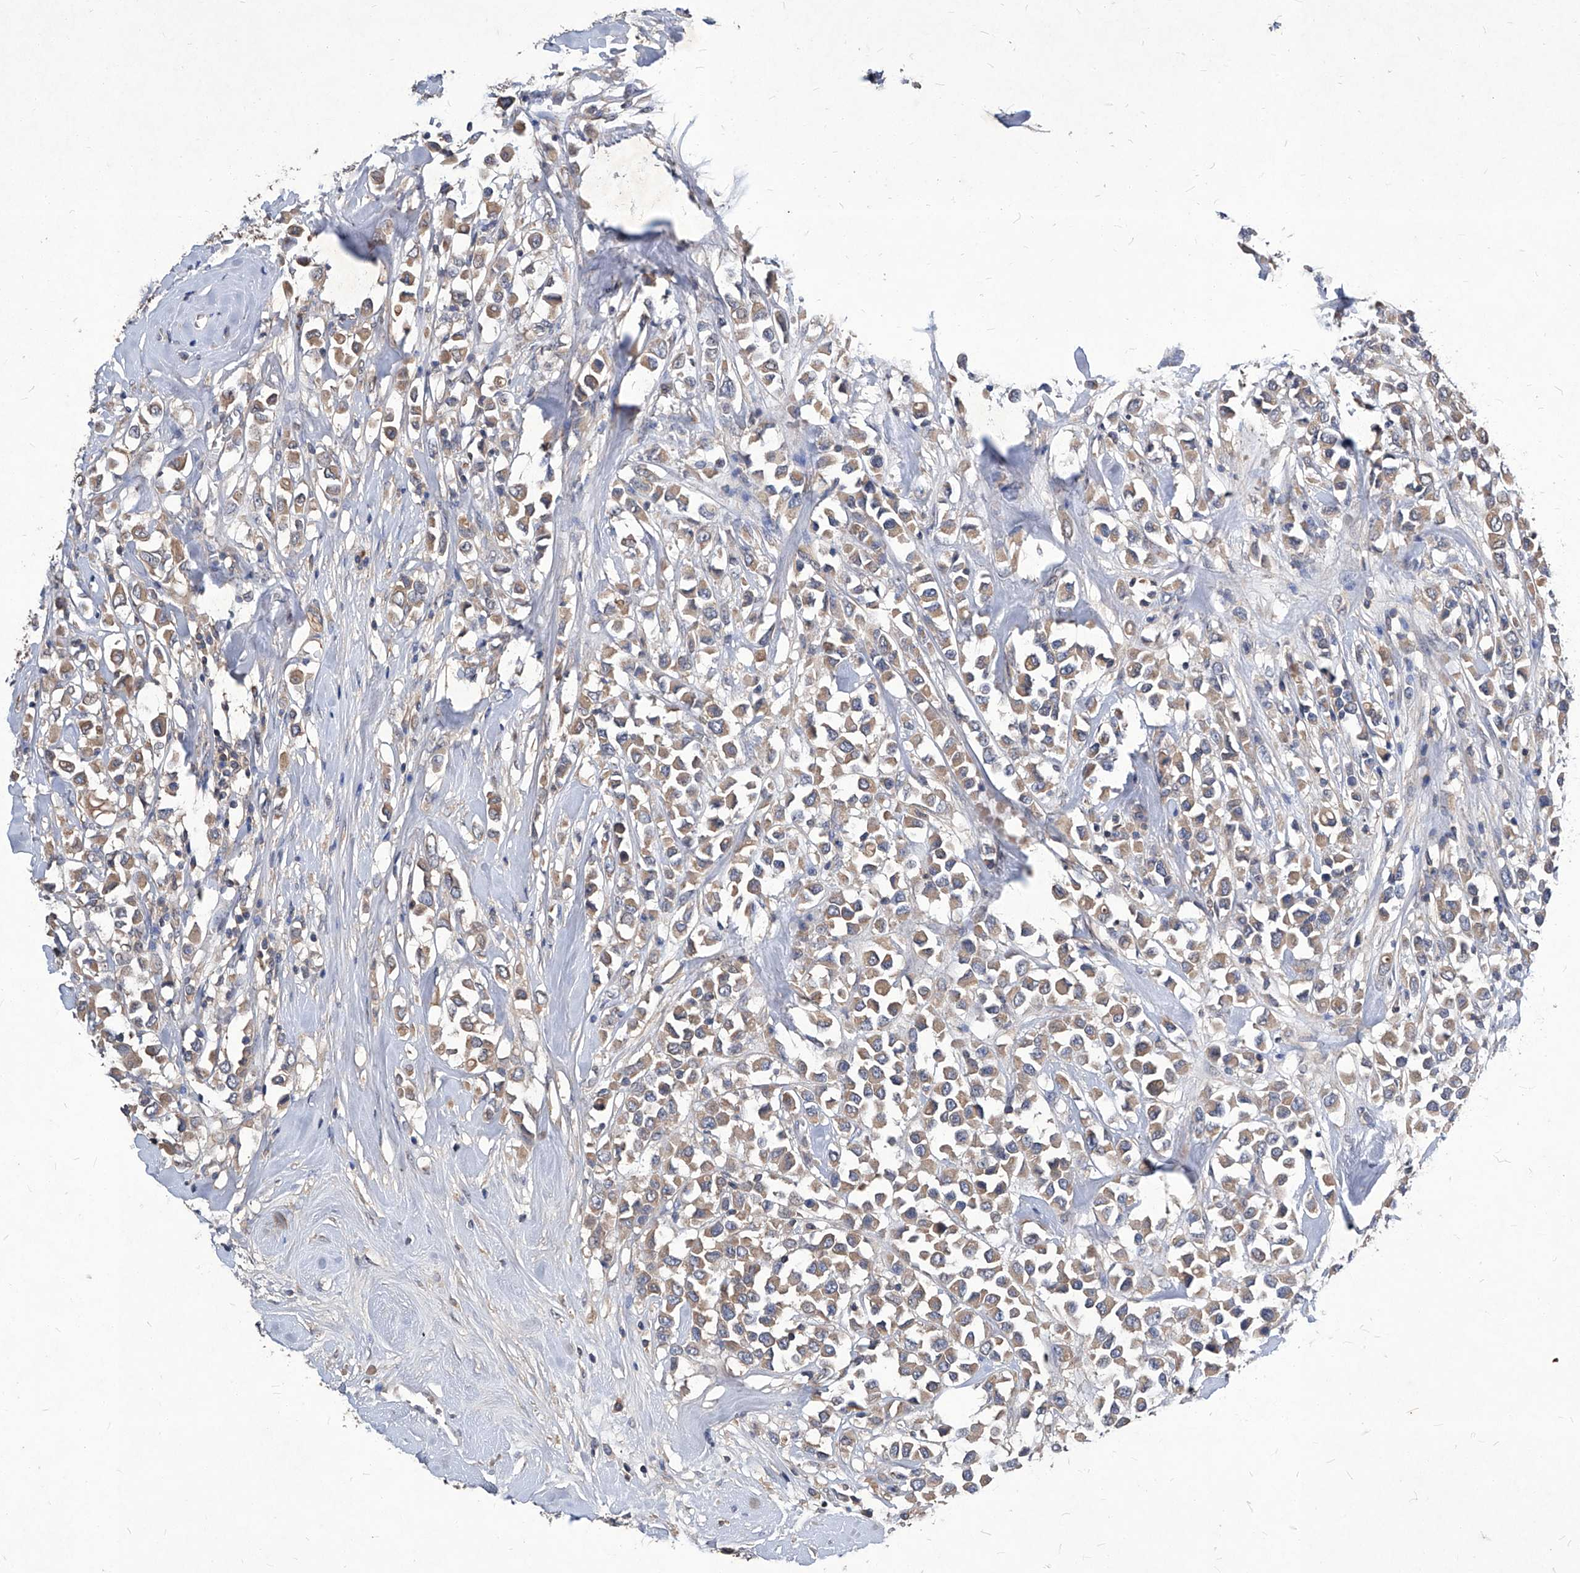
{"staining": {"intensity": "moderate", "quantity": ">75%", "location": "cytoplasmic/membranous"}, "tissue": "breast cancer", "cell_type": "Tumor cells", "image_type": "cancer", "snomed": [{"axis": "morphology", "description": "Duct carcinoma"}, {"axis": "topography", "description": "Breast"}], "caption": "There is medium levels of moderate cytoplasmic/membranous expression in tumor cells of breast cancer (intraductal carcinoma), as demonstrated by immunohistochemical staining (brown color).", "gene": "SYNGR1", "patient": {"sex": "female", "age": 61}}